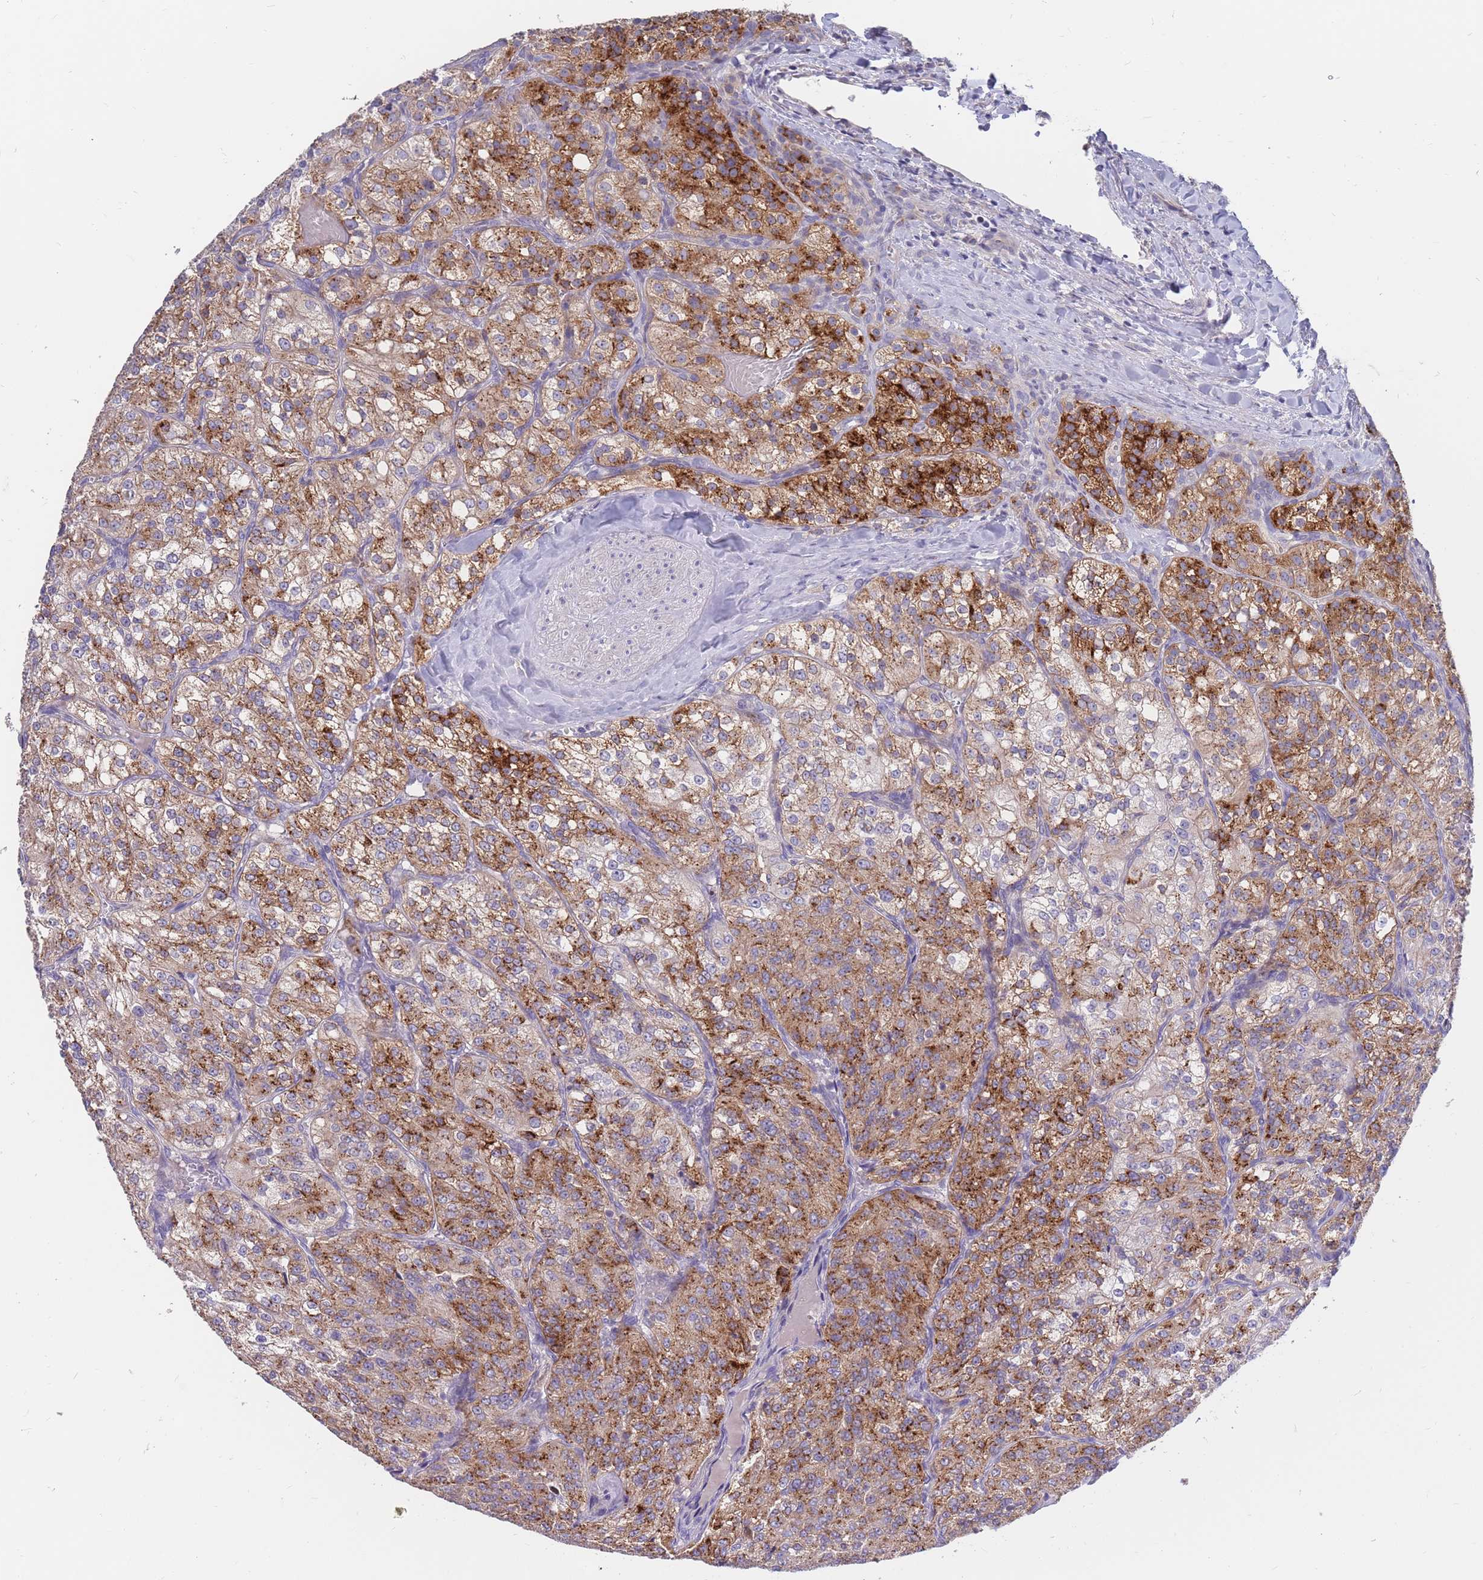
{"staining": {"intensity": "strong", "quantity": "<25%", "location": "cytoplasmic/membranous"}, "tissue": "renal cancer", "cell_type": "Tumor cells", "image_type": "cancer", "snomed": [{"axis": "morphology", "description": "Adenocarcinoma, NOS"}, {"axis": "topography", "description": "Kidney"}], "caption": "This is an image of immunohistochemistry (IHC) staining of renal cancer (adenocarcinoma), which shows strong positivity in the cytoplasmic/membranous of tumor cells.", "gene": "BORCS5", "patient": {"sex": "female", "age": 63}}